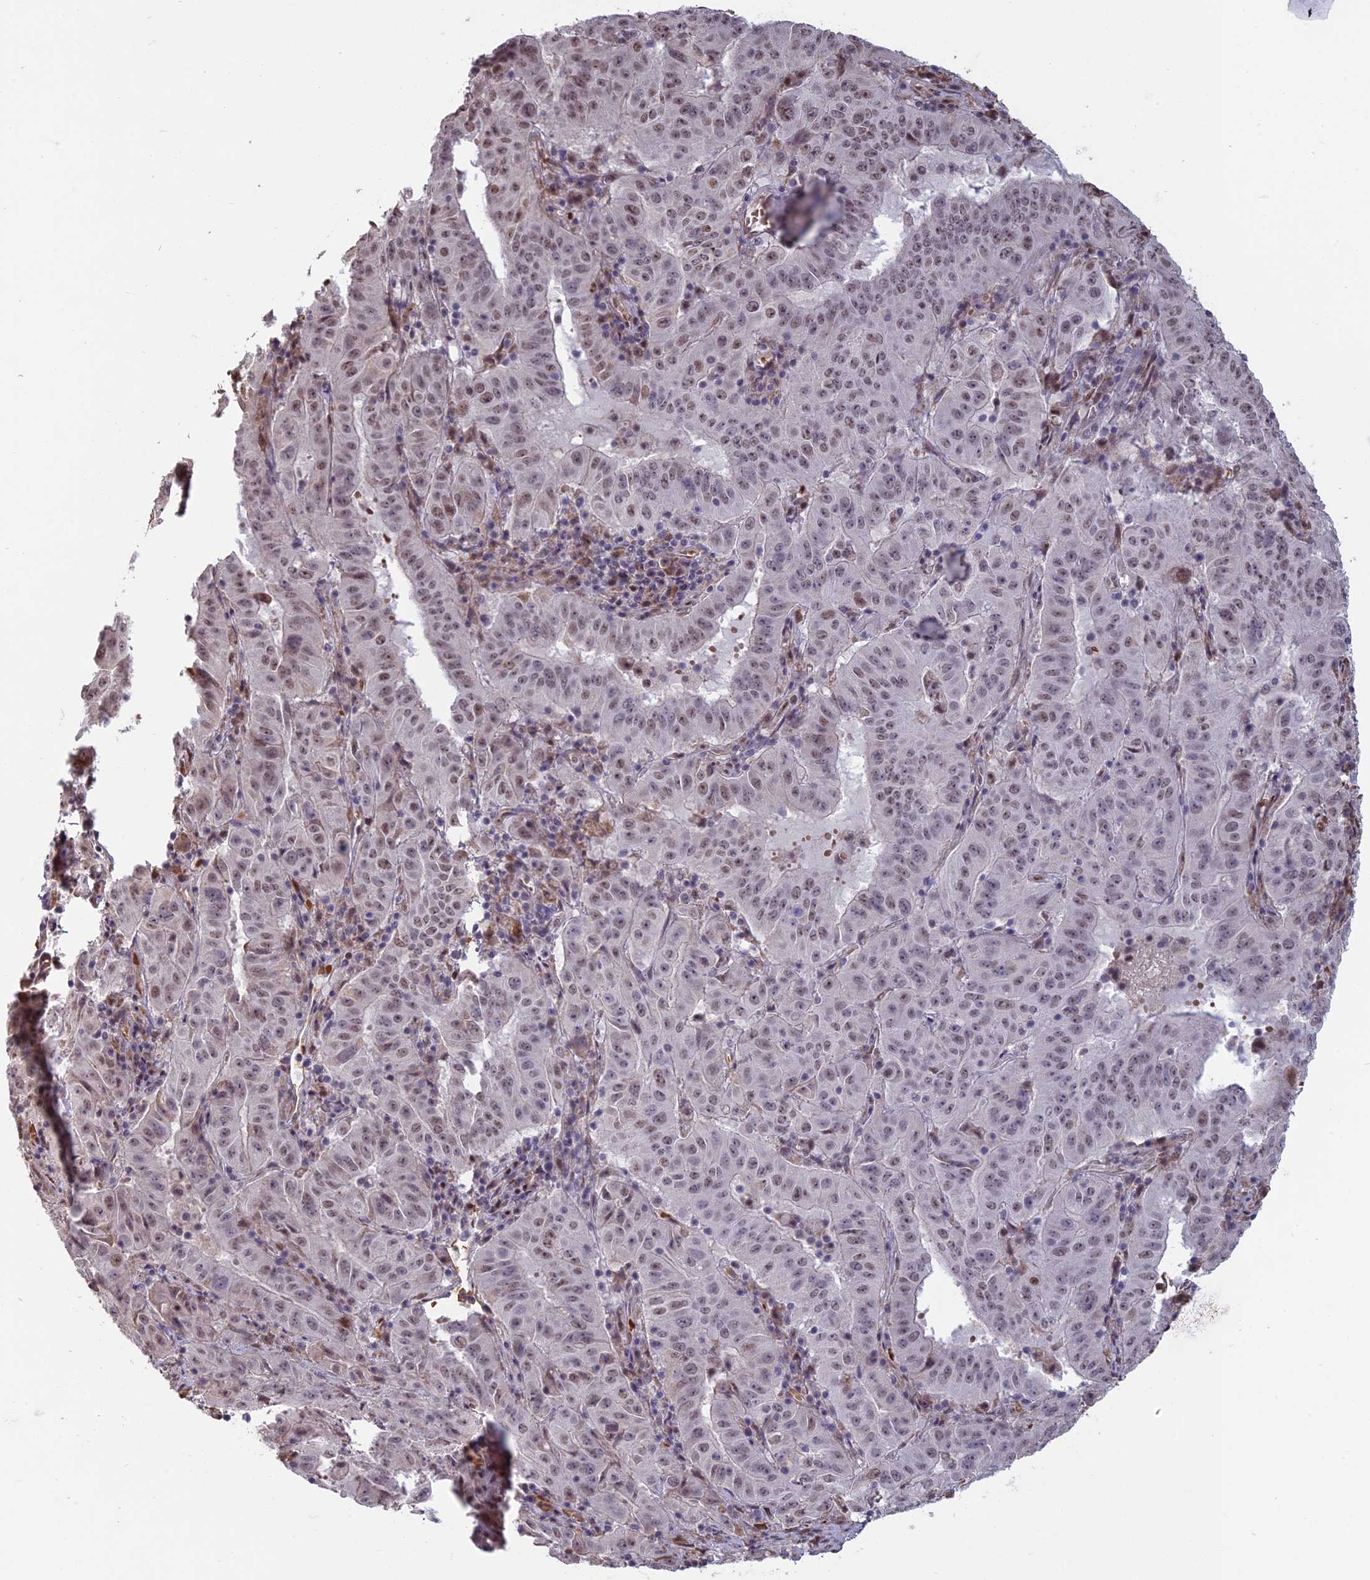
{"staining": {"intensity": "weak", "quantity": ">75%", "location": "nuclear"}, "tissue": "pancreatic cancer", "cell_type": "Tumor cells", "image_type": "cancer", "snomed": [{"axis": "morphology", "description": "Adenocarcinoma, NOS"}, {"axis": "topography", "description": "Pancreas"}], "caption": "This histopathology image displays immunohistochemistry (IHC) staining of human pancreatic cancer, with low weak nuclear expression in about >75% of tumor cells.", "gene": "MFAP1", "patient": {"sex": "male", "age": 63}}